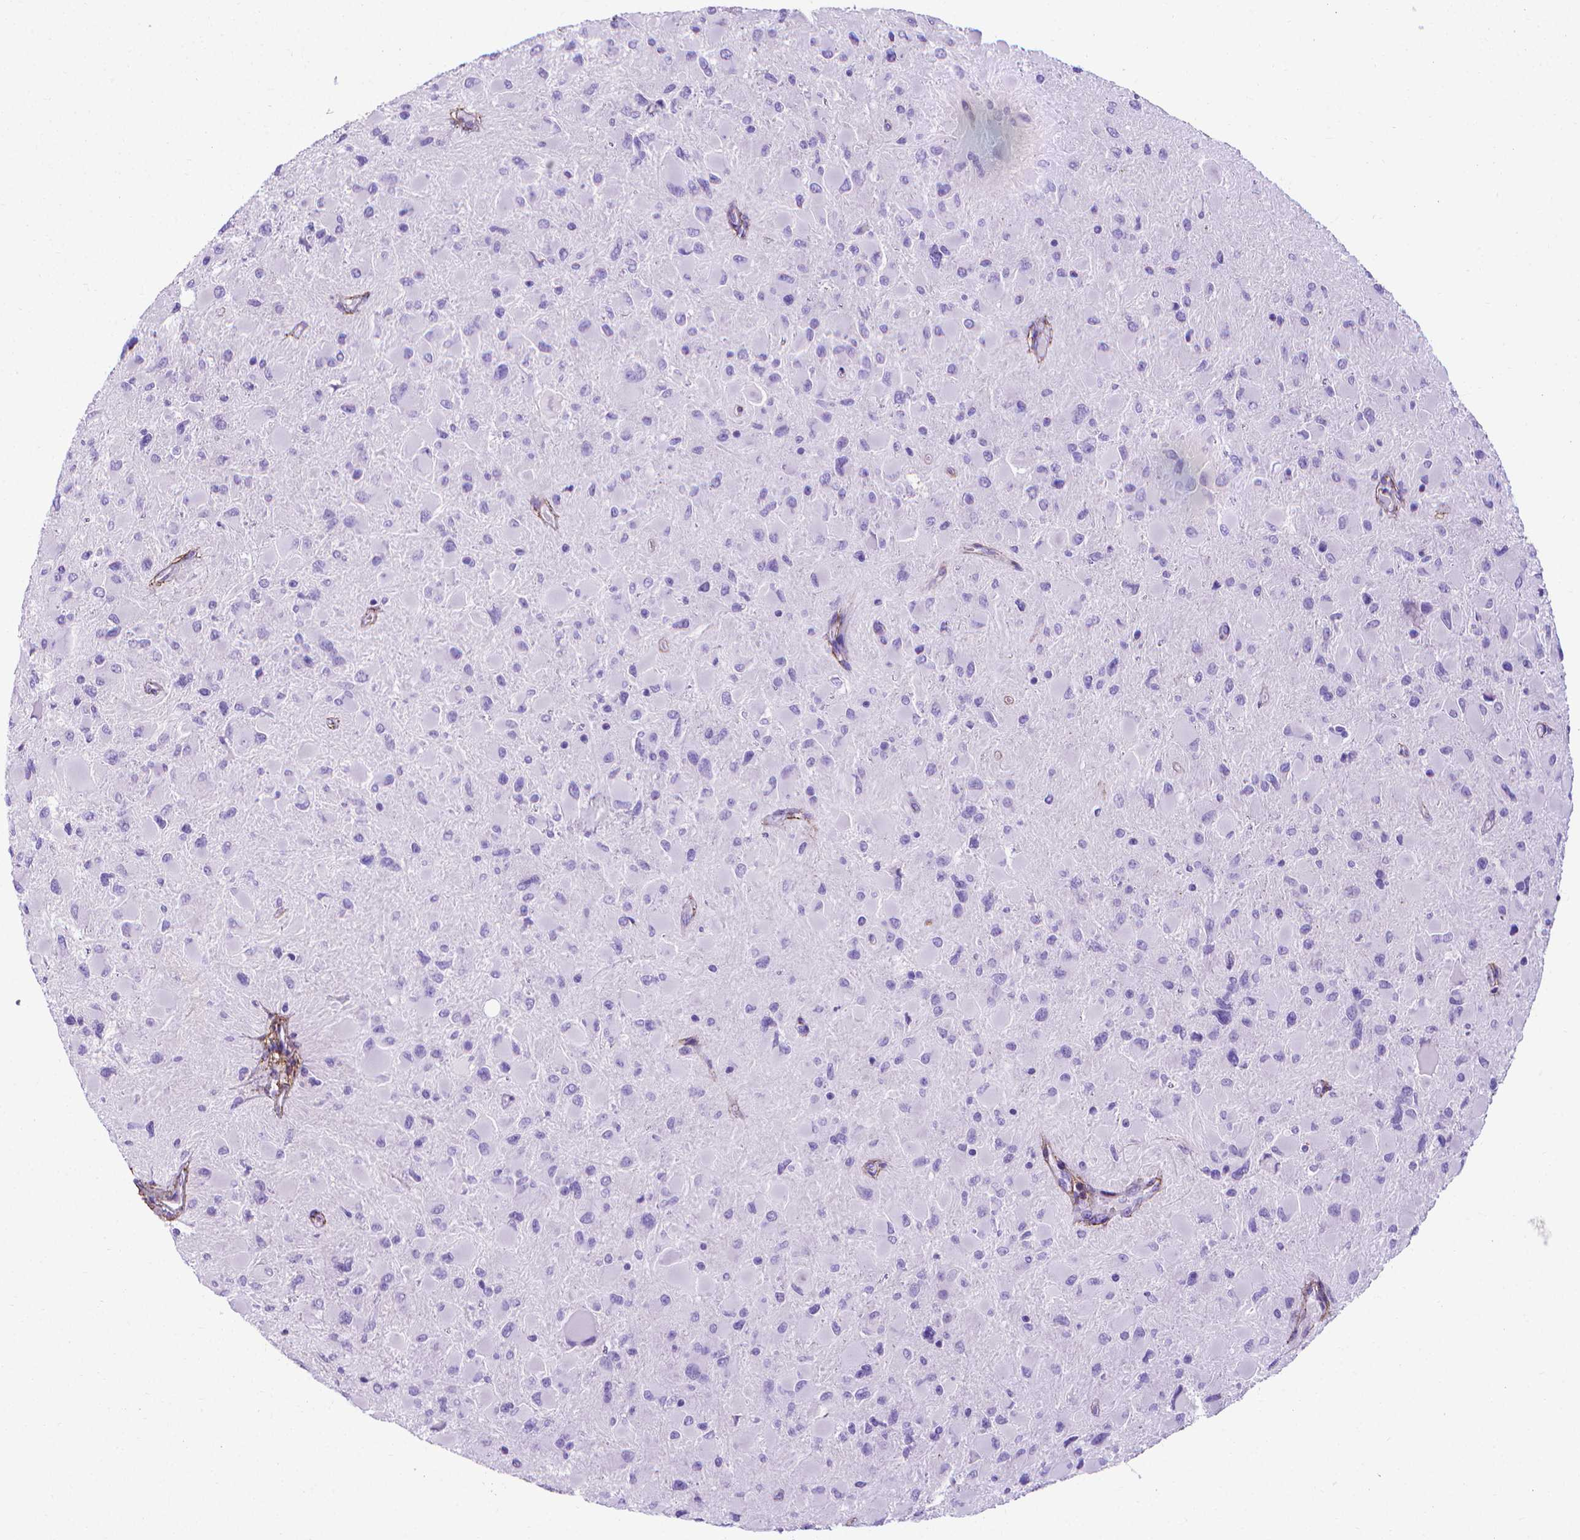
{"staining": {"intensity": "negative", "quantity": "none", "location": "none"}, "tissue": "glioma", "cell_type": "Tumor cells", "image_type": "cancer", "snomed": [{"axis": "morphology", "description": "Glioma, malignant, High grade"}, {"axis": "topography", "description": "Cerebral cortex"}], "caption": "An immunohistochemistry image of glioma is shown. There is no staining in tumor cells of glioma.", "gene": "MFAP2", "patient": {"sex": "female", "age": 36}}